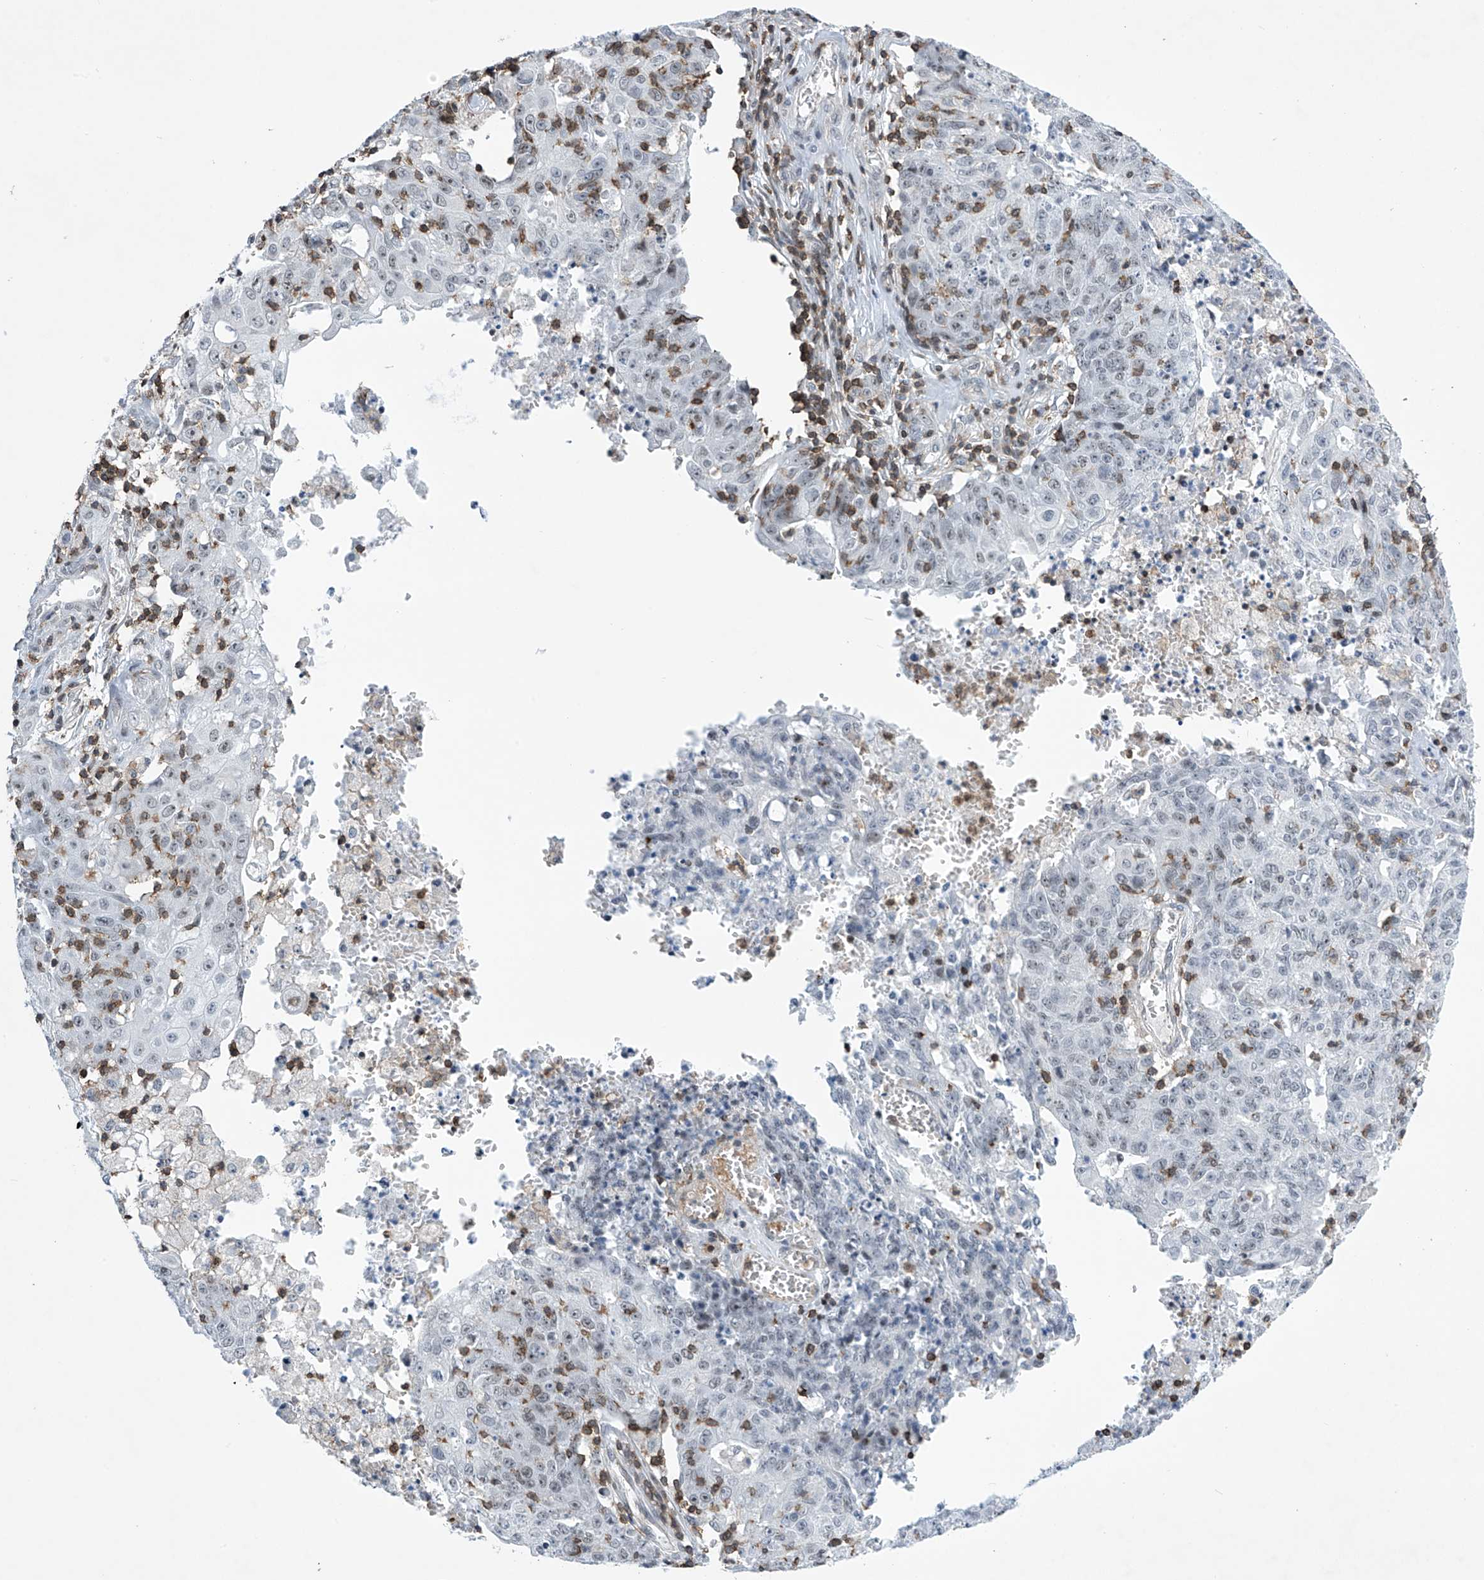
{"staining": {"intensity": "negative", "quantity": "none", "location": "none"}, "tissue": "ovarian cancer", "cell_type": "Tumor cells", "image_type": "cancer", "snomed": [{"axis": "morphology", "description": "Carcinoma, endometroid"}, {"axis": "topography", "description": "Ovary"}], "caption": "An image of endometroid carcinoma (ovarian) stained for a protein demonstrates no brown staining in tumor cells. (DAB (3,3'-diaminobenzidine) IHC, high magnification).", "gene": "MSL3", "patient": {"sex": "female", "age": 42}}